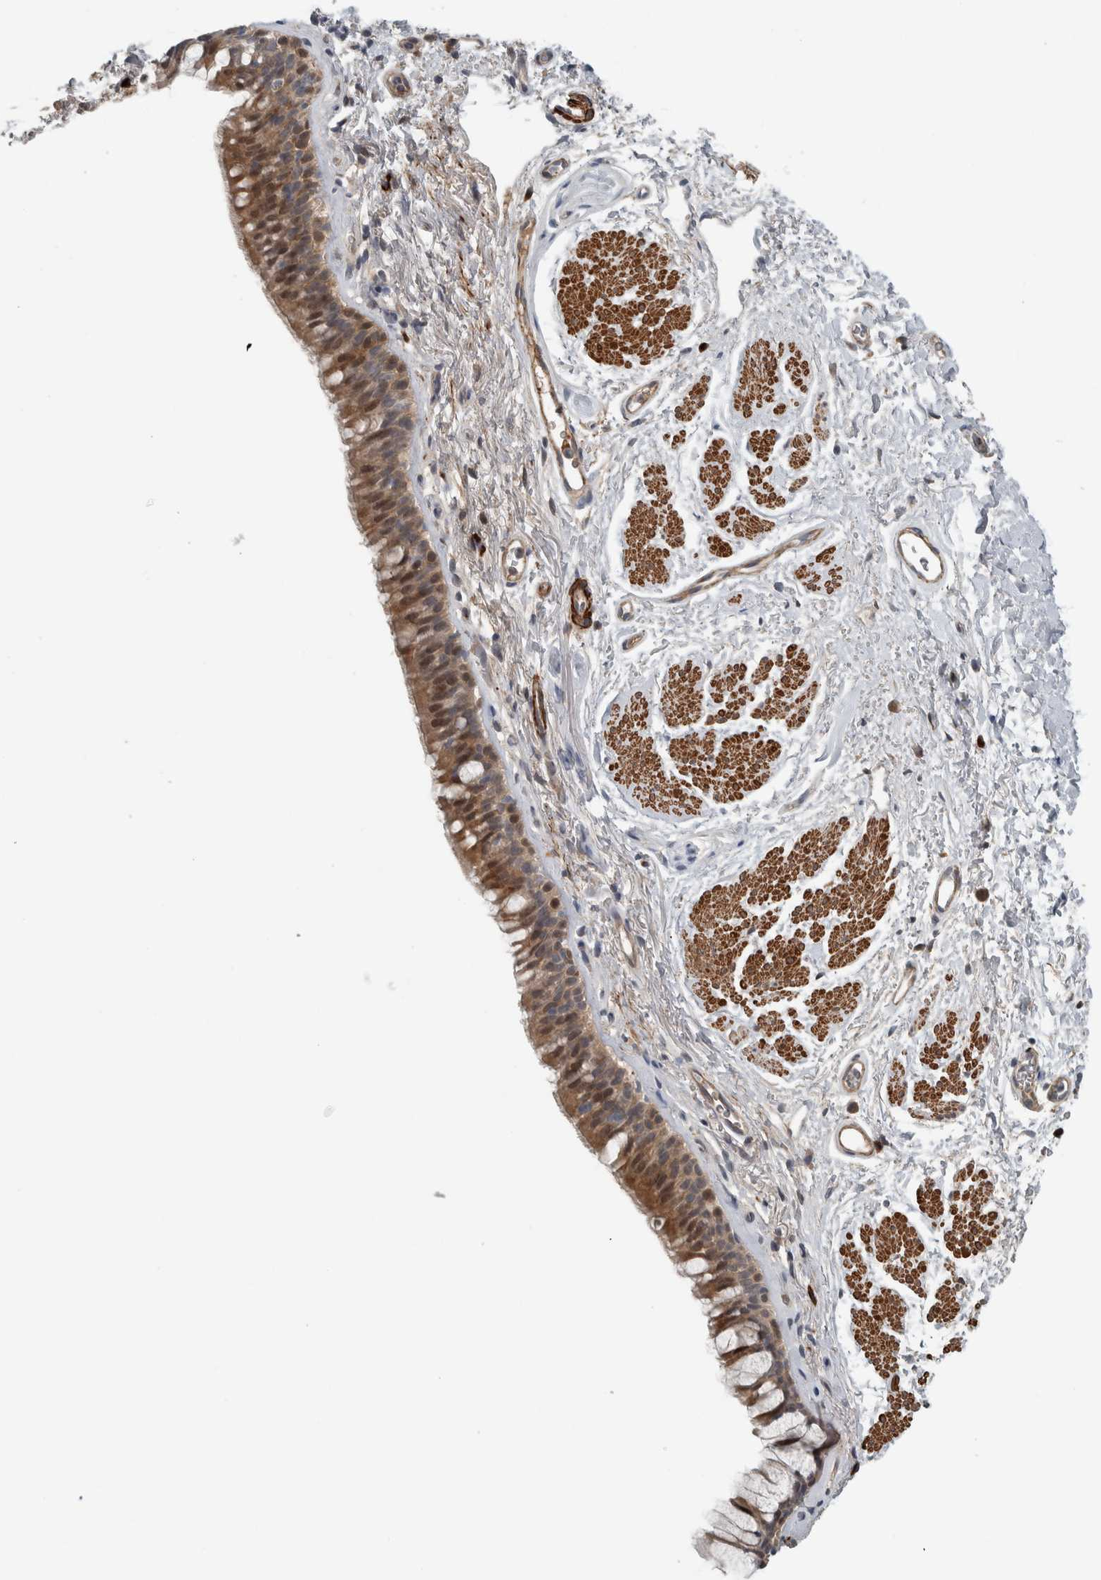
{"staining": {"intensity": "moderate", "quantity": ">75%", "location": "cytoplasmic/membranous,nuclear"}, "tissue": "bronchus", "cell_type": "Respiratory epithelial cells", "image_type": "normal", "snomed": [{"axis": "morphology", "description": "Normal tissue, NOS"}, {"axis": "topography", "description": "Cartilage tissue"}, {"axis": "topography", "description": "Bronchus"}], "caption": "Bronchus stained with DAB (3,3'-diaminobenzidine) IHC reveals medium levels of moderate cytoplasmic/membranous,nuclear positivity in about >75% of respiratory epithelial cells.", "gene": "LBHD1", "patient": {"sex": "female", "age": 53}}